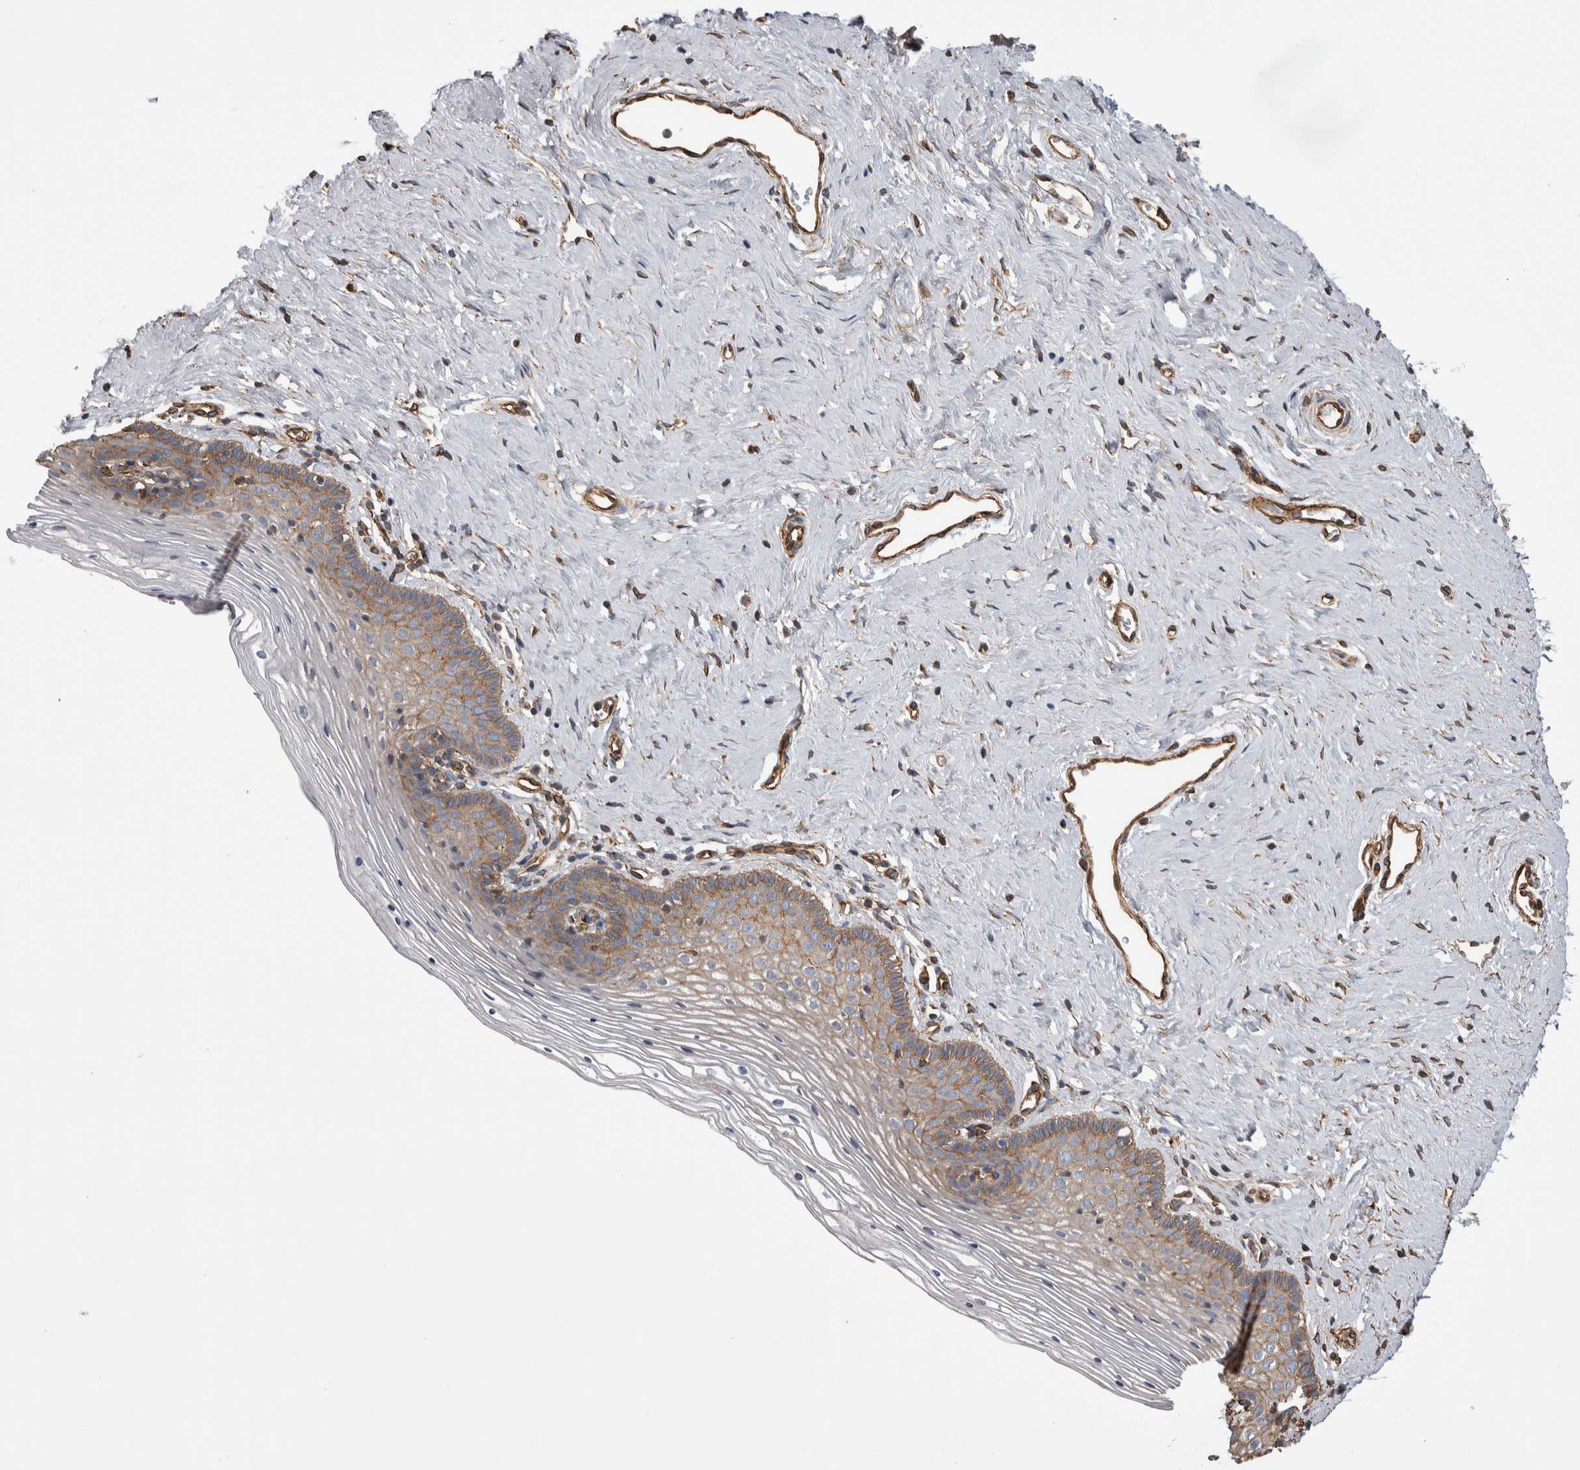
{"staining": {"intensity": "moderate", "quantity": "<25%", "location": "cytoplasmic/membranous"}, "tissue": "vagina", "cell_type": "Squamous epithelial cells", "image_type": "normal", "snomed": [{"axis": "morphology", "description": "Normal tissue, NOS"}, {"axis": "topography", "description": "Vagina"}], "caption": "Squamous epithelial cells display low levels of moderate cytoplasmic/membranous expression in approximately <25% of cells in unremarkable vagina.", "gene": "KIF12", "patient": {"sex": "female", "age": 32}}